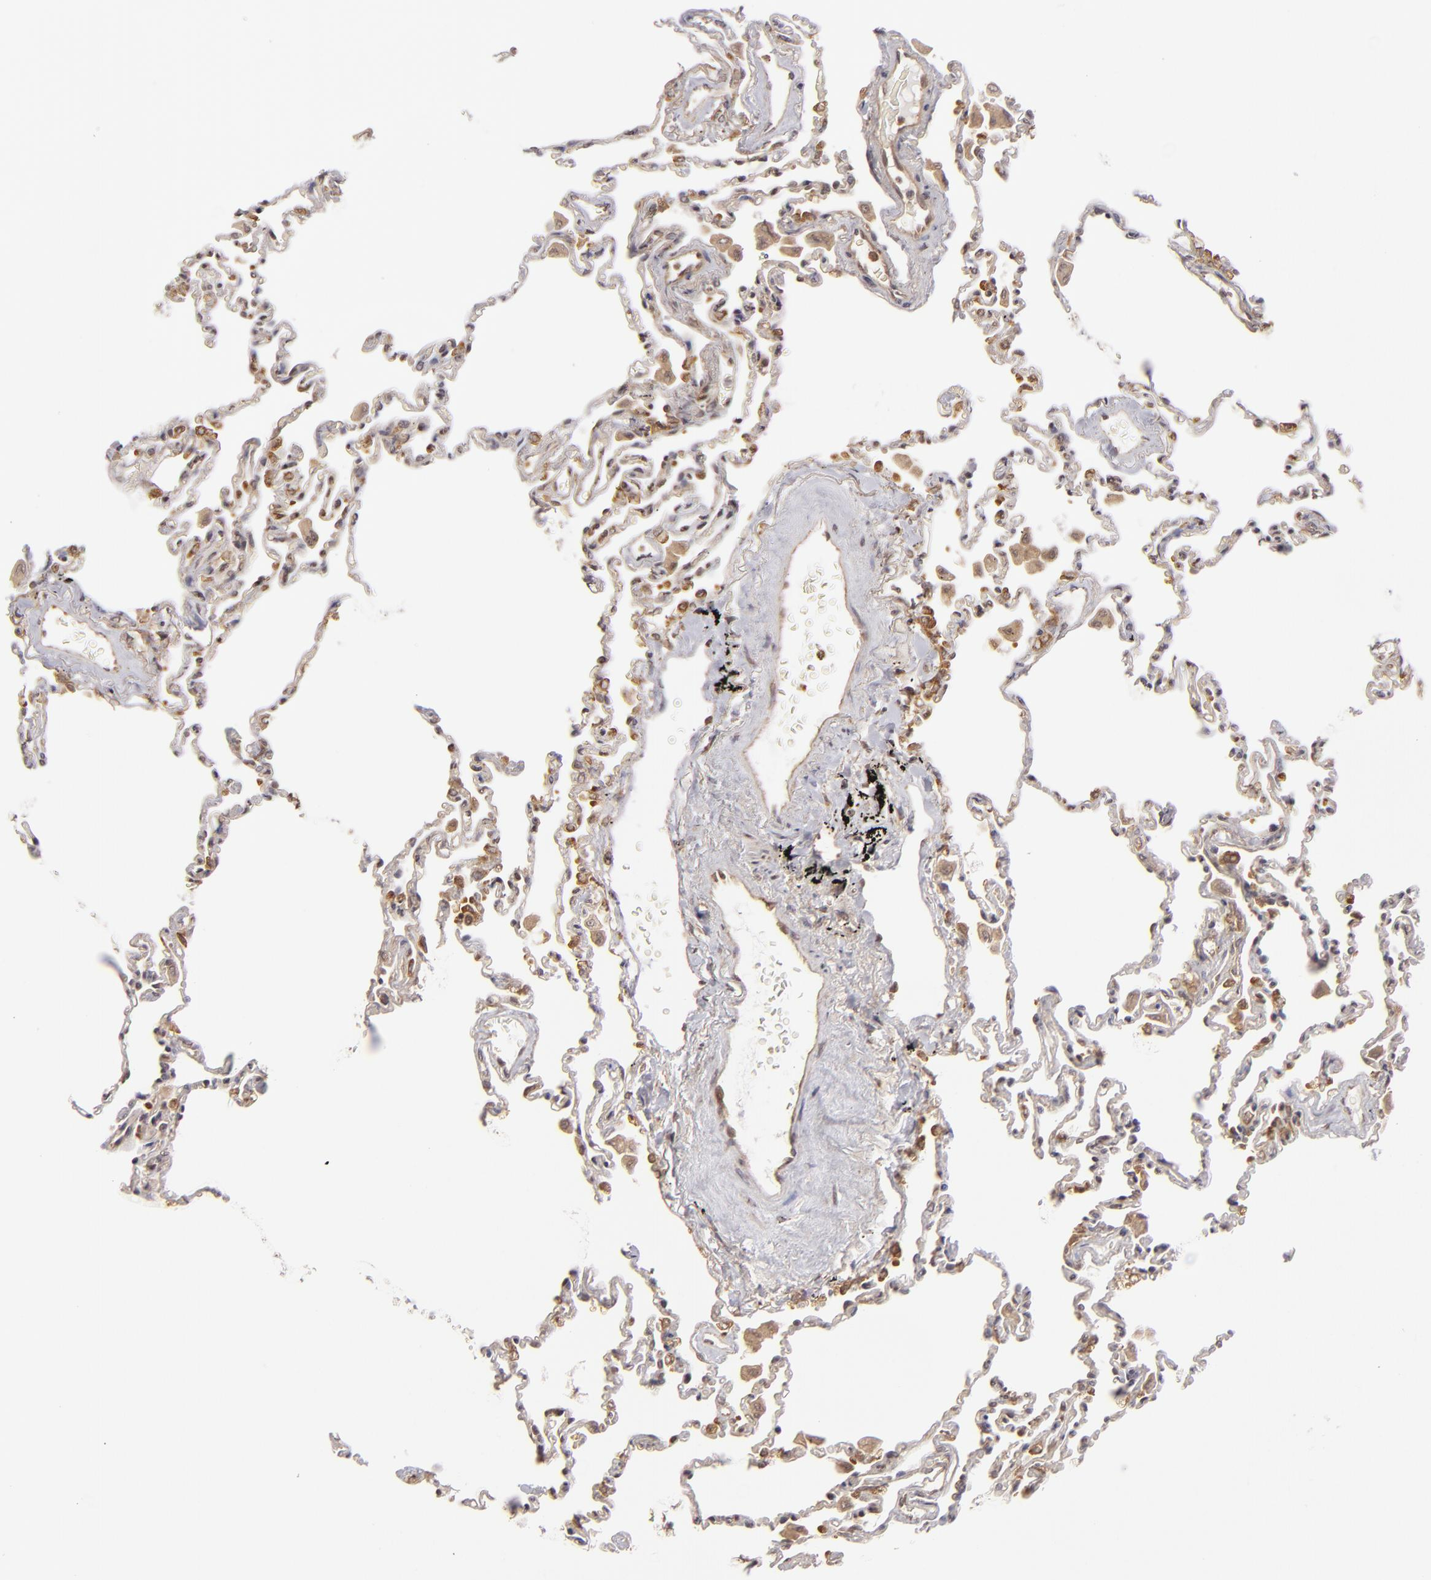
{"staining": {"intensity": "negative", "quantity": "none", "location": "none"}, "tissue": "lung", "cell_type": "Alveolar cells", "image_type": "normal", "snomed": [{"axis": "morphology", "description": "Normal tissue, NOS"}, {"axis": "topography", "description": "Lung"}], "caption": "IHC photomicrograph of benign human lung stained for a protein (brown), which displays no staining in alveolar cells. (Immunohistochemistry, brightfield microscopy, high magnification).", "gene": "MAPK3", "patient": {"sex": "male", "age": 59}}